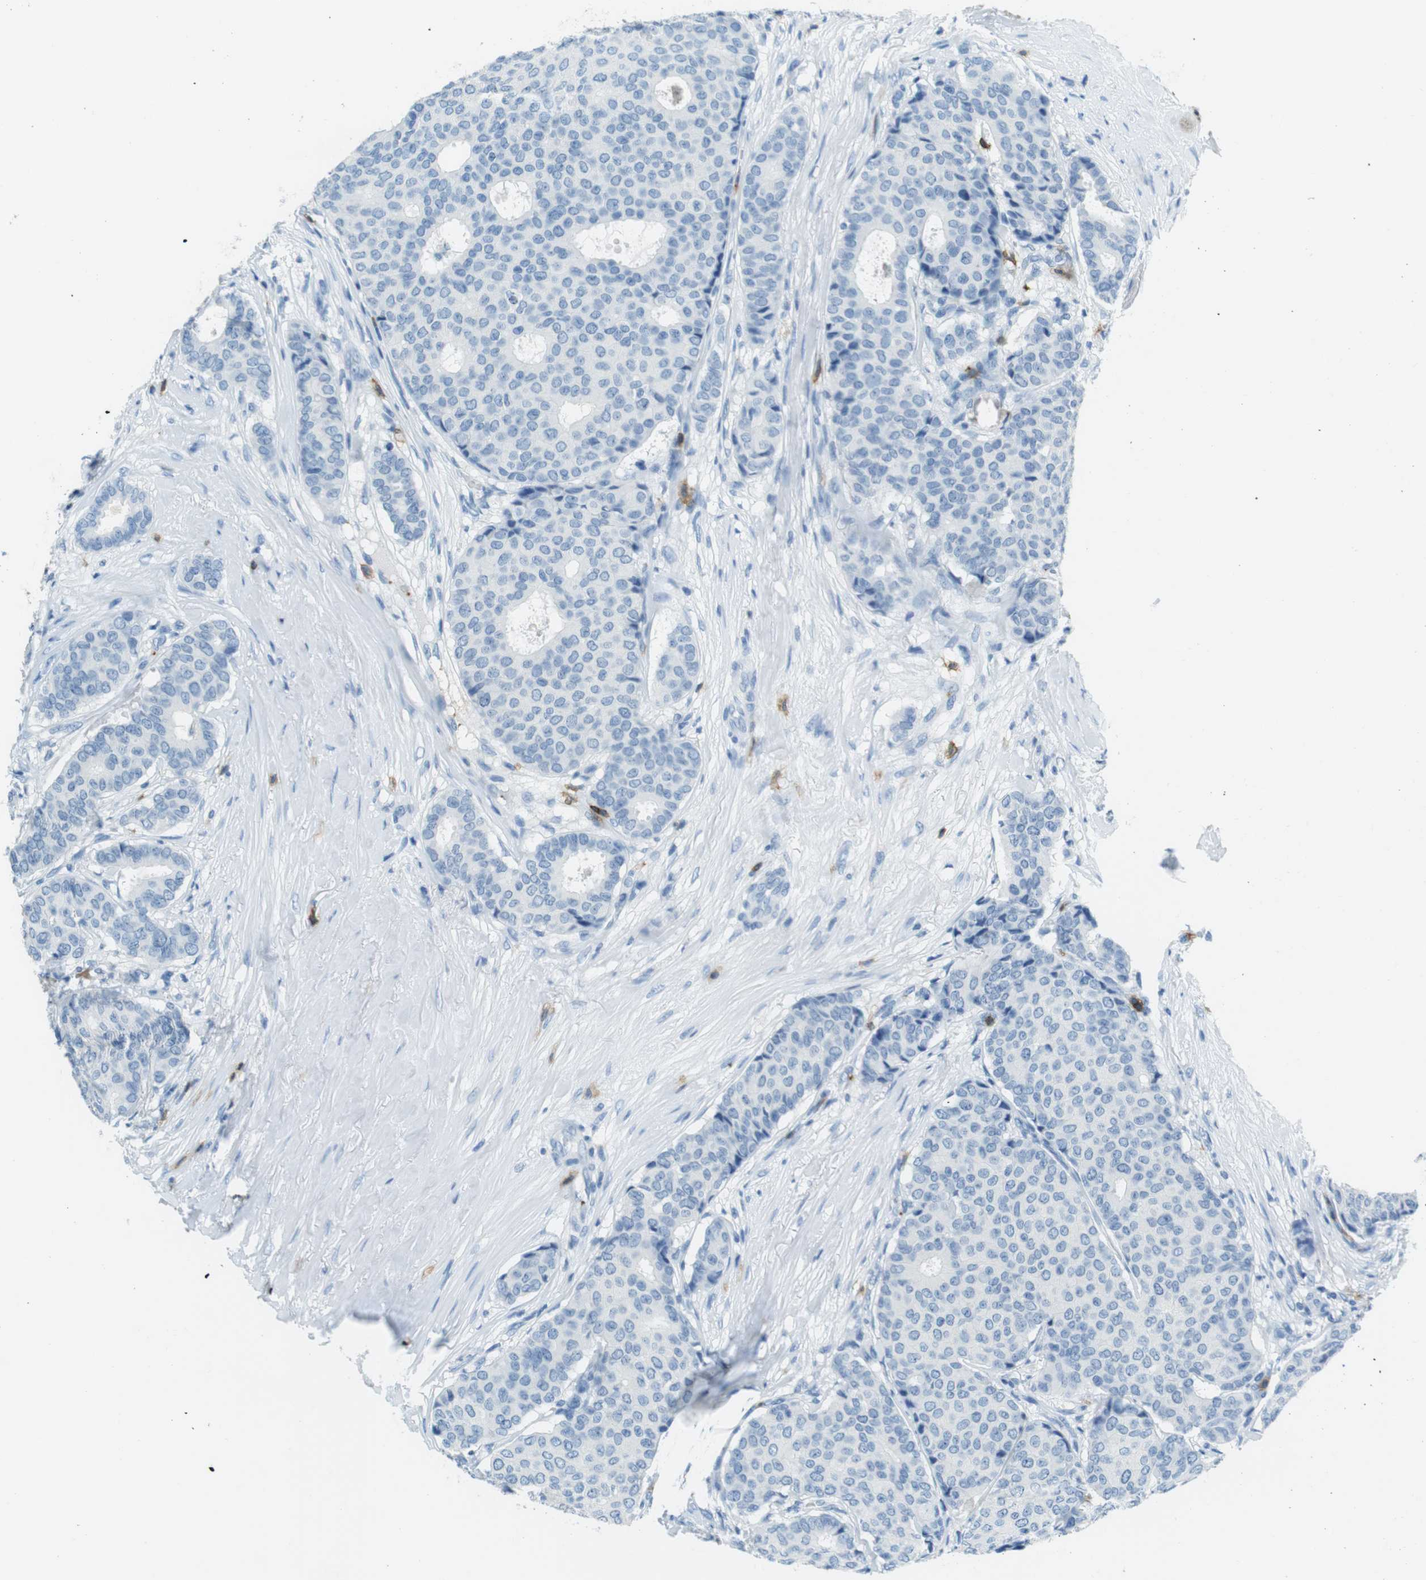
{"staining": {"intensity": "negative", "quantity": "none", "location": "none"}, "tissue": "breast cancer", "cell_type": "Tumor cells", "image_type": "cancer", "snomed": [{"axis": "morphology", "description": "Duct carcinoma"}, {"axis": "topography", "description": "Breast"}], "caption": "Tumor cells are negative for protein expression in human breast invasive ductal carcinoma.", "gene": "LAT", "patient": {"sex": "female", "age": 75}}